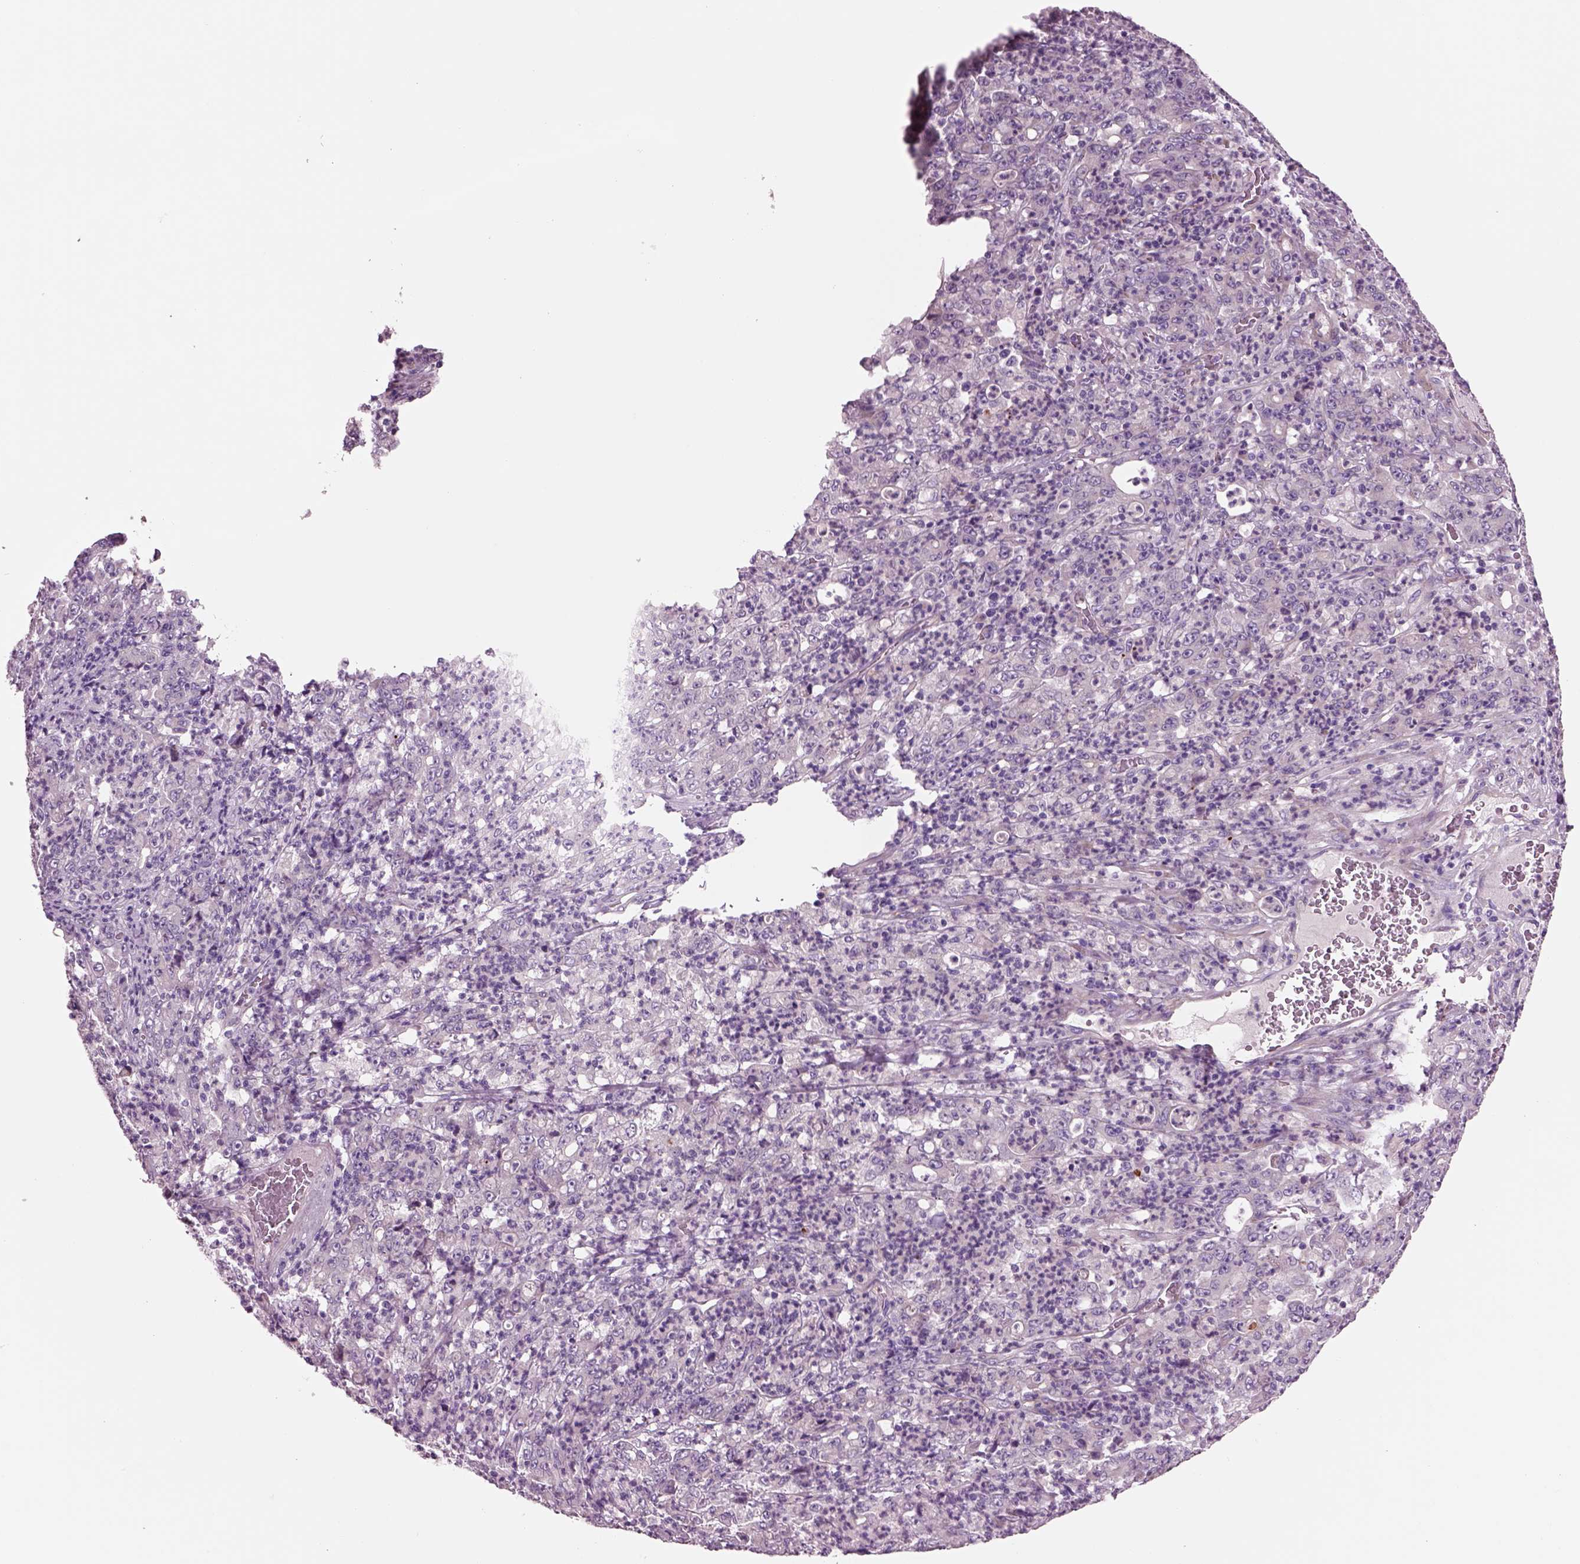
{"staining": {"intensity": "negative", "quantity": "none", "location": "none"}, "tissue": "stomach cancer", "cell_type": "Tumor cells", "image_type": "cancer", "snomed": [{"axis": "morphology", "description": "Adenocarcinoma, NOS"}, {"axis": "topography", "description": "Stomach, lower"}], "caption": "DAB (3,3'-diaminobenzidine) immunohistochemical staining of human stomach cancer (adenocarcinoma) shows no significant positivity in tumor cells.", "gene": "PLPP7", "patient": {"sex": "female", "age": 71}}